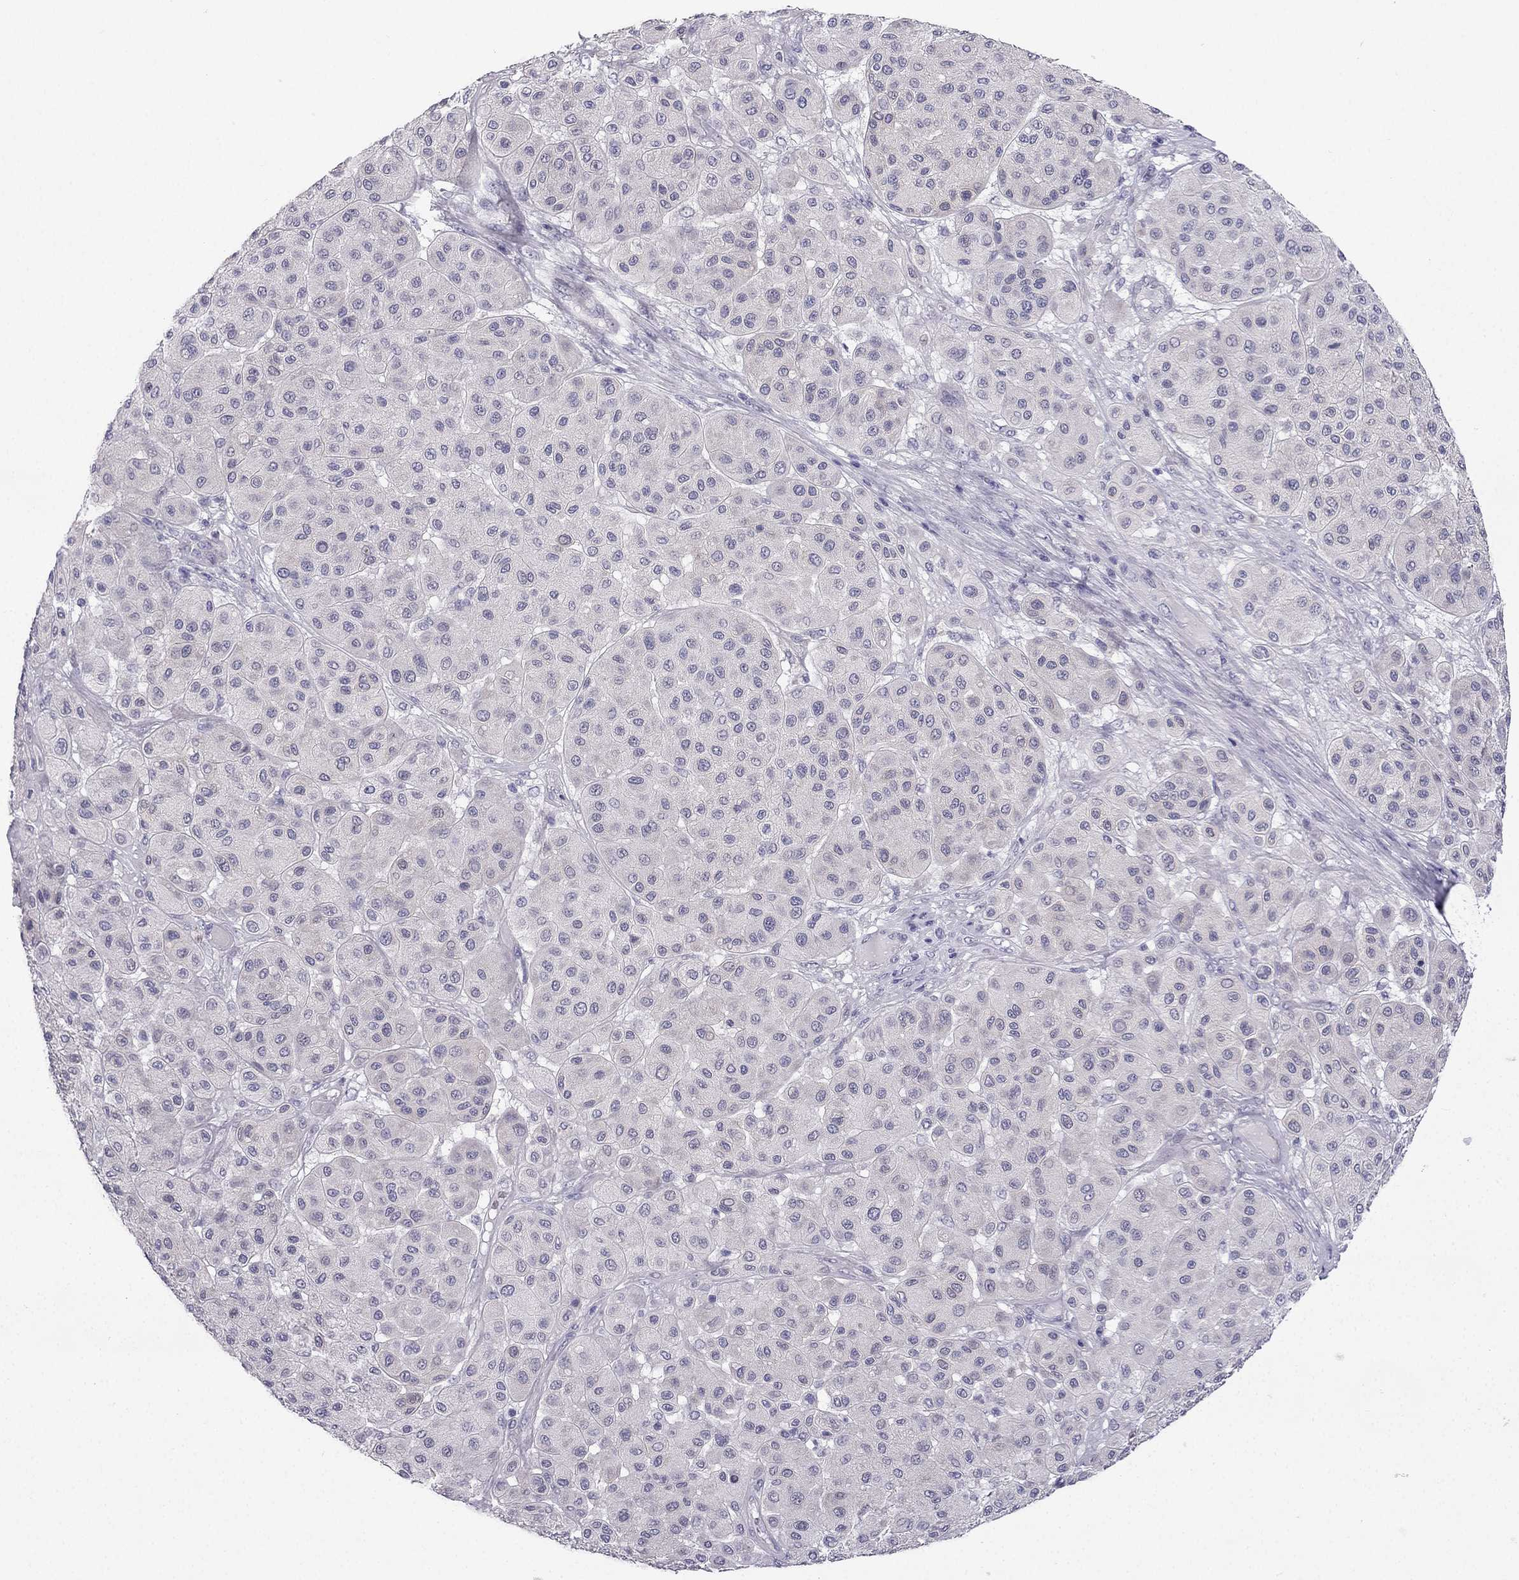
{"staining": {"intensity": "negative", "quantity": "none", "location": "none"}, "tissue": "melanoma", "cell_type": "Tumor cells", "image_type": "cancer", "snomed": [{"axis": "morphology", "description": "Malignant melanoma, Metastatic site"}, {"axis": "topography", "description": "Smooth muscle"}], "caption": "Immunohistochemistry (IHC) histopathology image of neoplastic tissue: malignant melanoma (metastatic site) stained with DAB shows no significant protein staining in tumor cells. The staining was performed using DAB (3,3'-diaminobenzidine) to visualize the protein expression in brown, while the nuclei were stained in blue with hematoxylin (Magnification: 20x).", "gene": "CFAP53", "patient": {"sex": "male", "age": 41}}